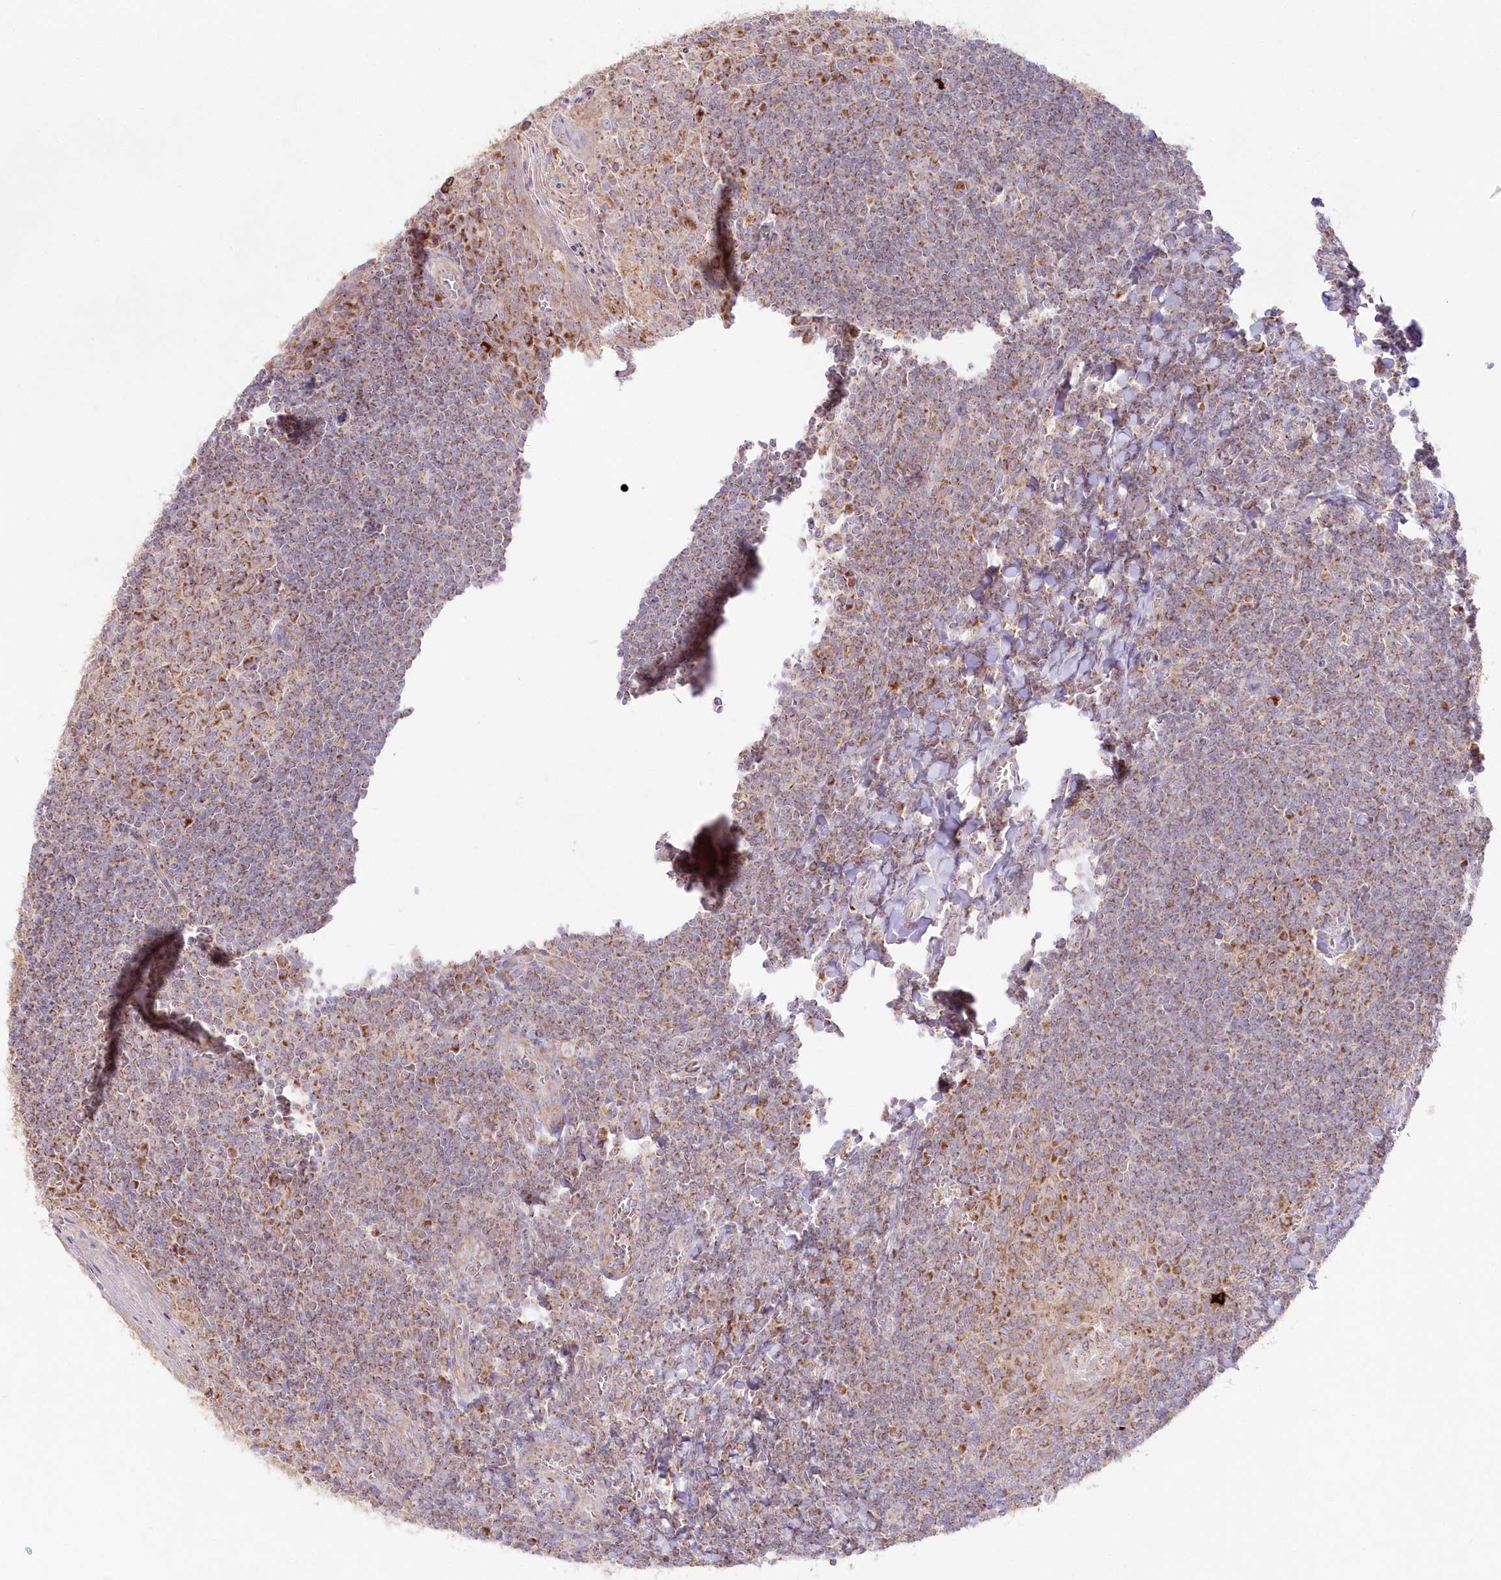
{"staining": {"intensity": "moderate", "quantity": ">75%", "location": "cytoplasmic/membranous"}, "tissue": "tonsil", "cell_type": "Germinal center cells", "image_type": "normal", "snomed": [{"axis": "morphology", "description": "Normal tissue, NOS"}, {"axis": "topography", "description": "Tonsil"}], "caption": "Unremarkable tonsil exhibits moderate cytoplasmic/membranous staining in approximately >75% of germinal center cells.", "gene": "DNA2", "patient": {"sex": "male", "age": 27}}